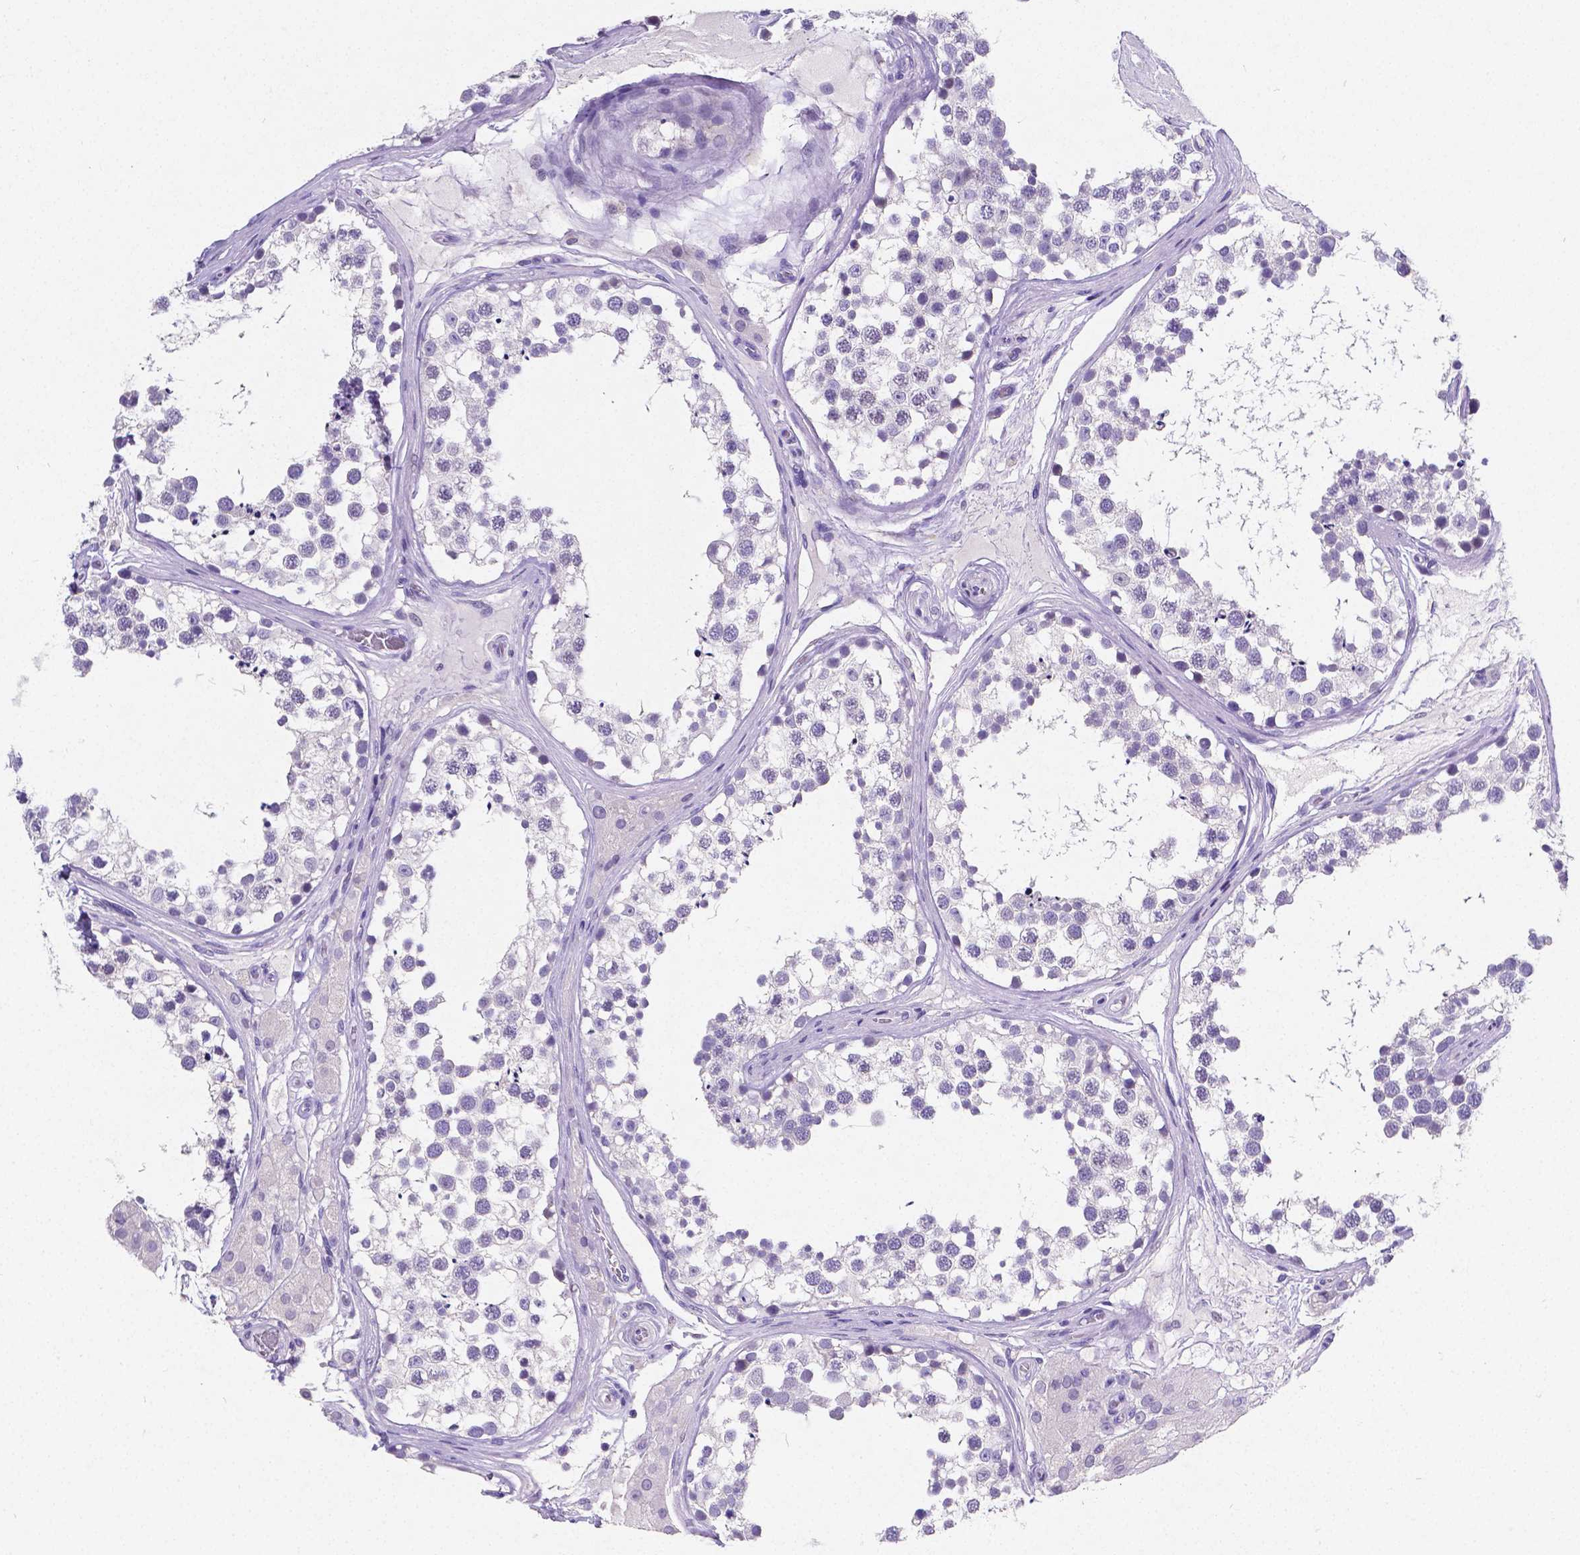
{"staining": {"intensity": "negative", "quantity": "none", "location": "none"}, "tissue": "testis", "cell_type": "Cells in seminiferous ducts", "image_type": "normal", "snomed": [{"axis": "morphology", "description": "Normal tissue, NOS"}, {"axis": "morphology", "description": "Seminoma, NOS"}, {"axis": "topography", "description": "Testis"}], "caption": "Image shows no protein staining in cells in seminiferous ducts of unremarkable testis. (DAB IHC with hematoxylin counter stain).", "gene": "SATB2", "patient": {"sex": "male", "age": 65}}